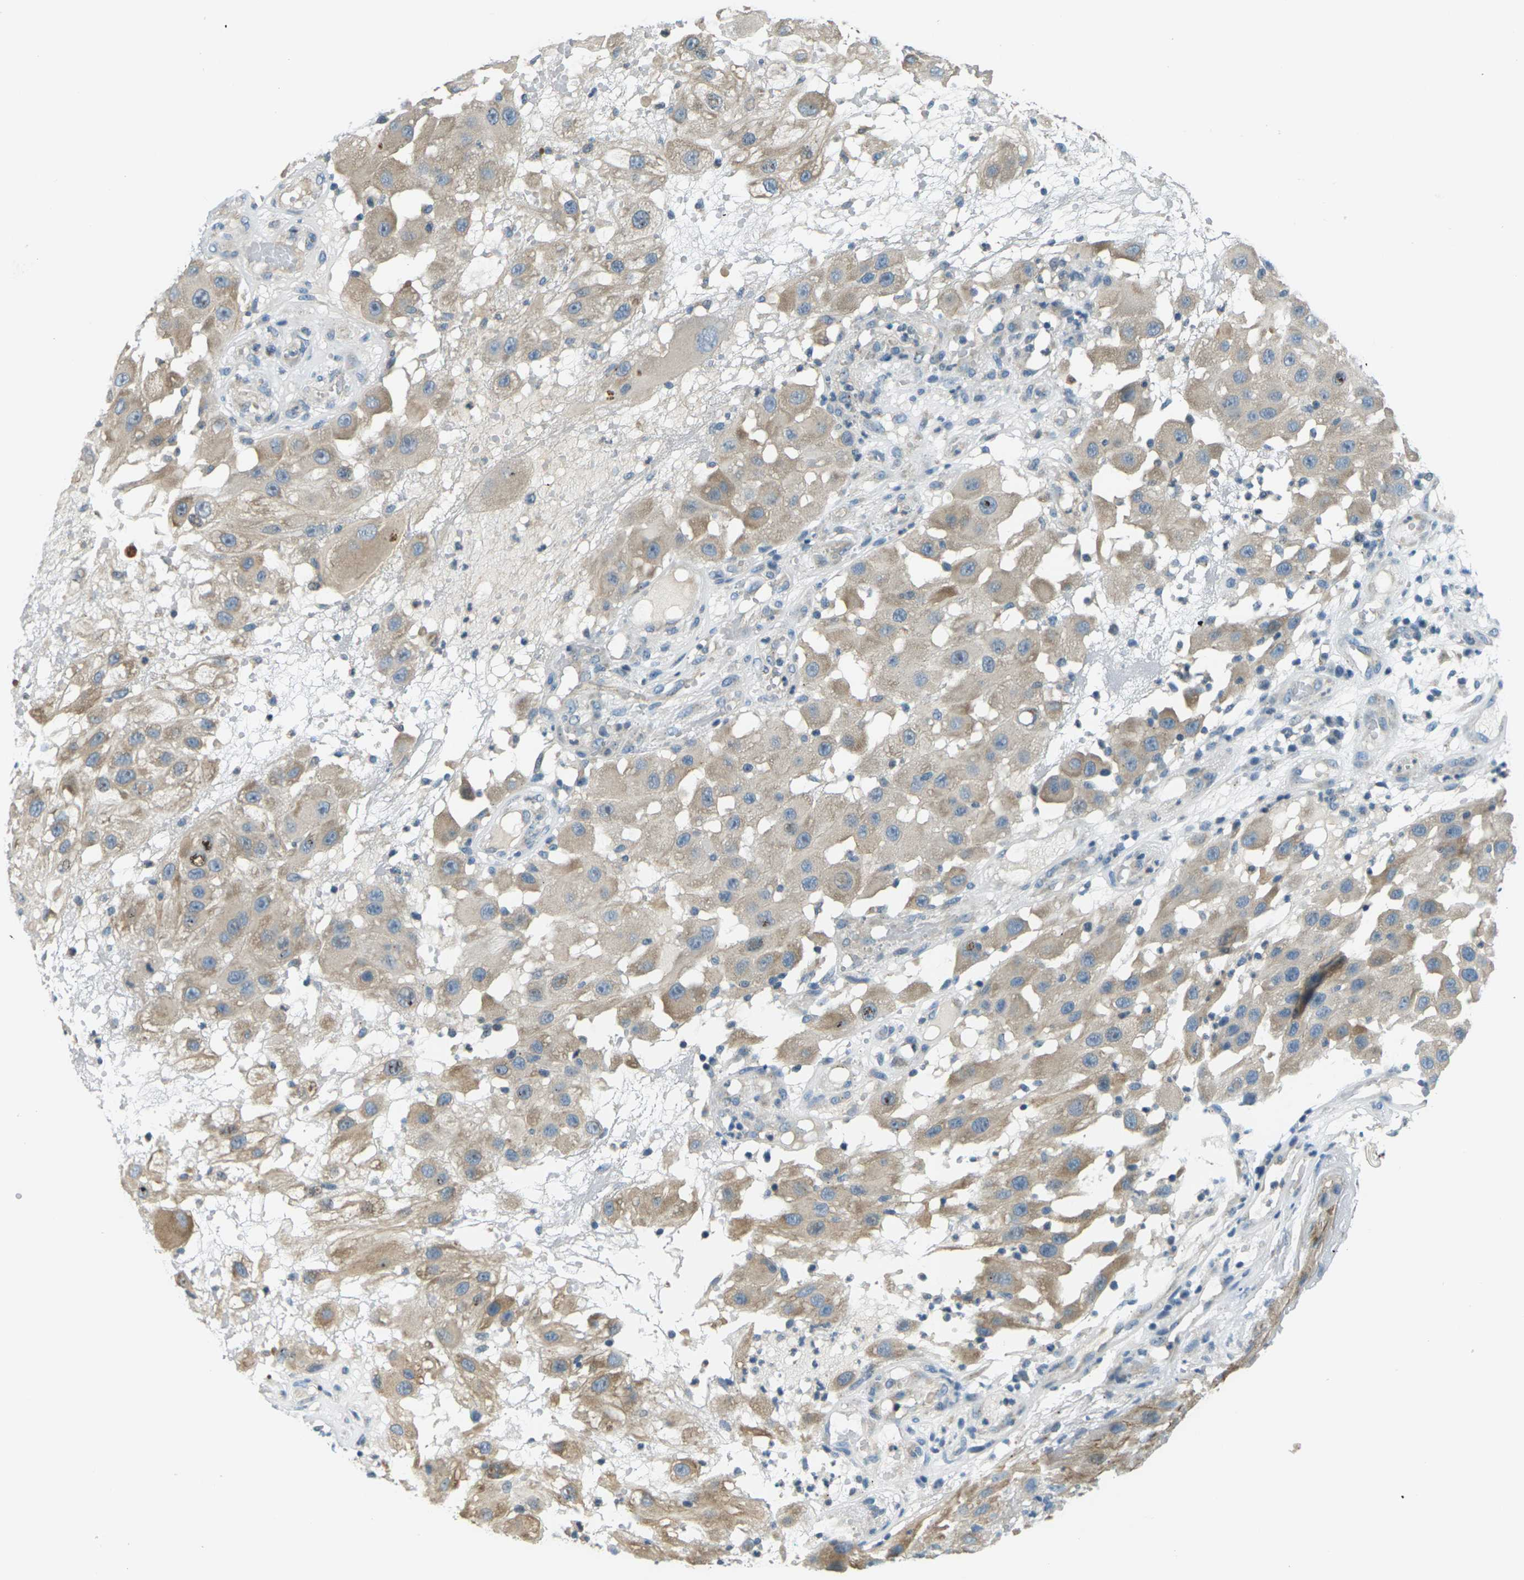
{"staining": {"intensity": "weak", "quantity": "25%-75%", "location": "cytoplasmic/membranous"}, "tissue": "melanoma", "cell_type": "Tumor cells", "image_type": "cancer", "snomed": [{"axis": "morphology", "description": "Malignant melanoma, NOS"}, {"axis": "topography", "description": "Skin"}], "caption": "Protein expression analysis of malignant melanoma demonstrates weak cytoplasmic/membranous staining in approximately 25%-75% of tumor cells.", "gene": "SLC13A3", "patient": {"sex": "female", "age": 81}}